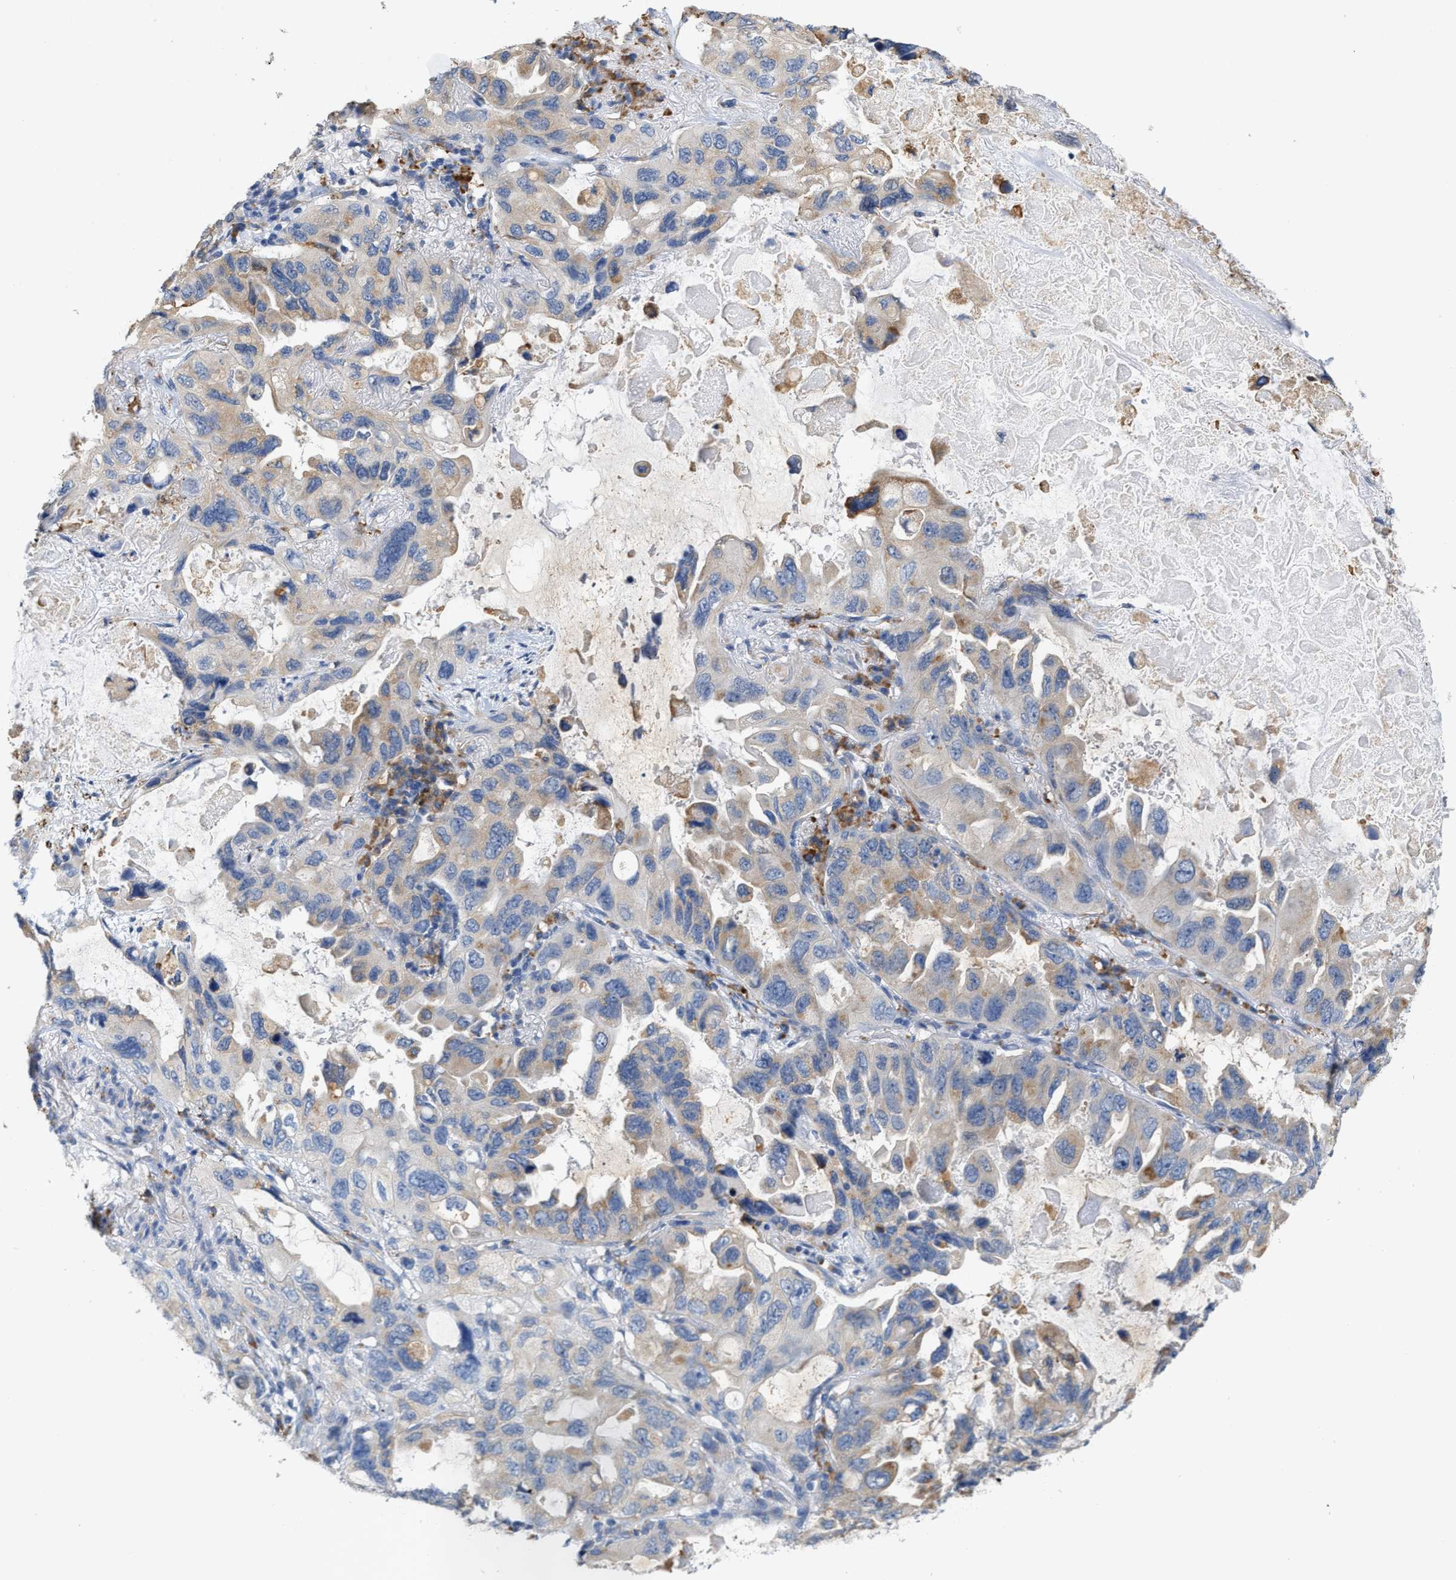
{"staining": {"intensity": "moderate", "quantity": "<25%", "location": "cytoplasmic/membranous"}, "tissue": "lung cancer", "cell_type": "Tumor cells", "image_type": "cancer", "snomed": [{"axis": "morphology", "description": "Squamous cell carcinoma, NOS"}, {"axis": "topography", "description": "Lung"}], "caption": "Tumor cells display low levels of moderate cytoplasmic/membranous staining in approximately <25% of cells in human squamous cell carcinoma (lung). (brown staining indicates protein expression, while blue staining denotes nuclei).", "gene": "RYR2", "patient": {"sex": "female", "age": 73}}